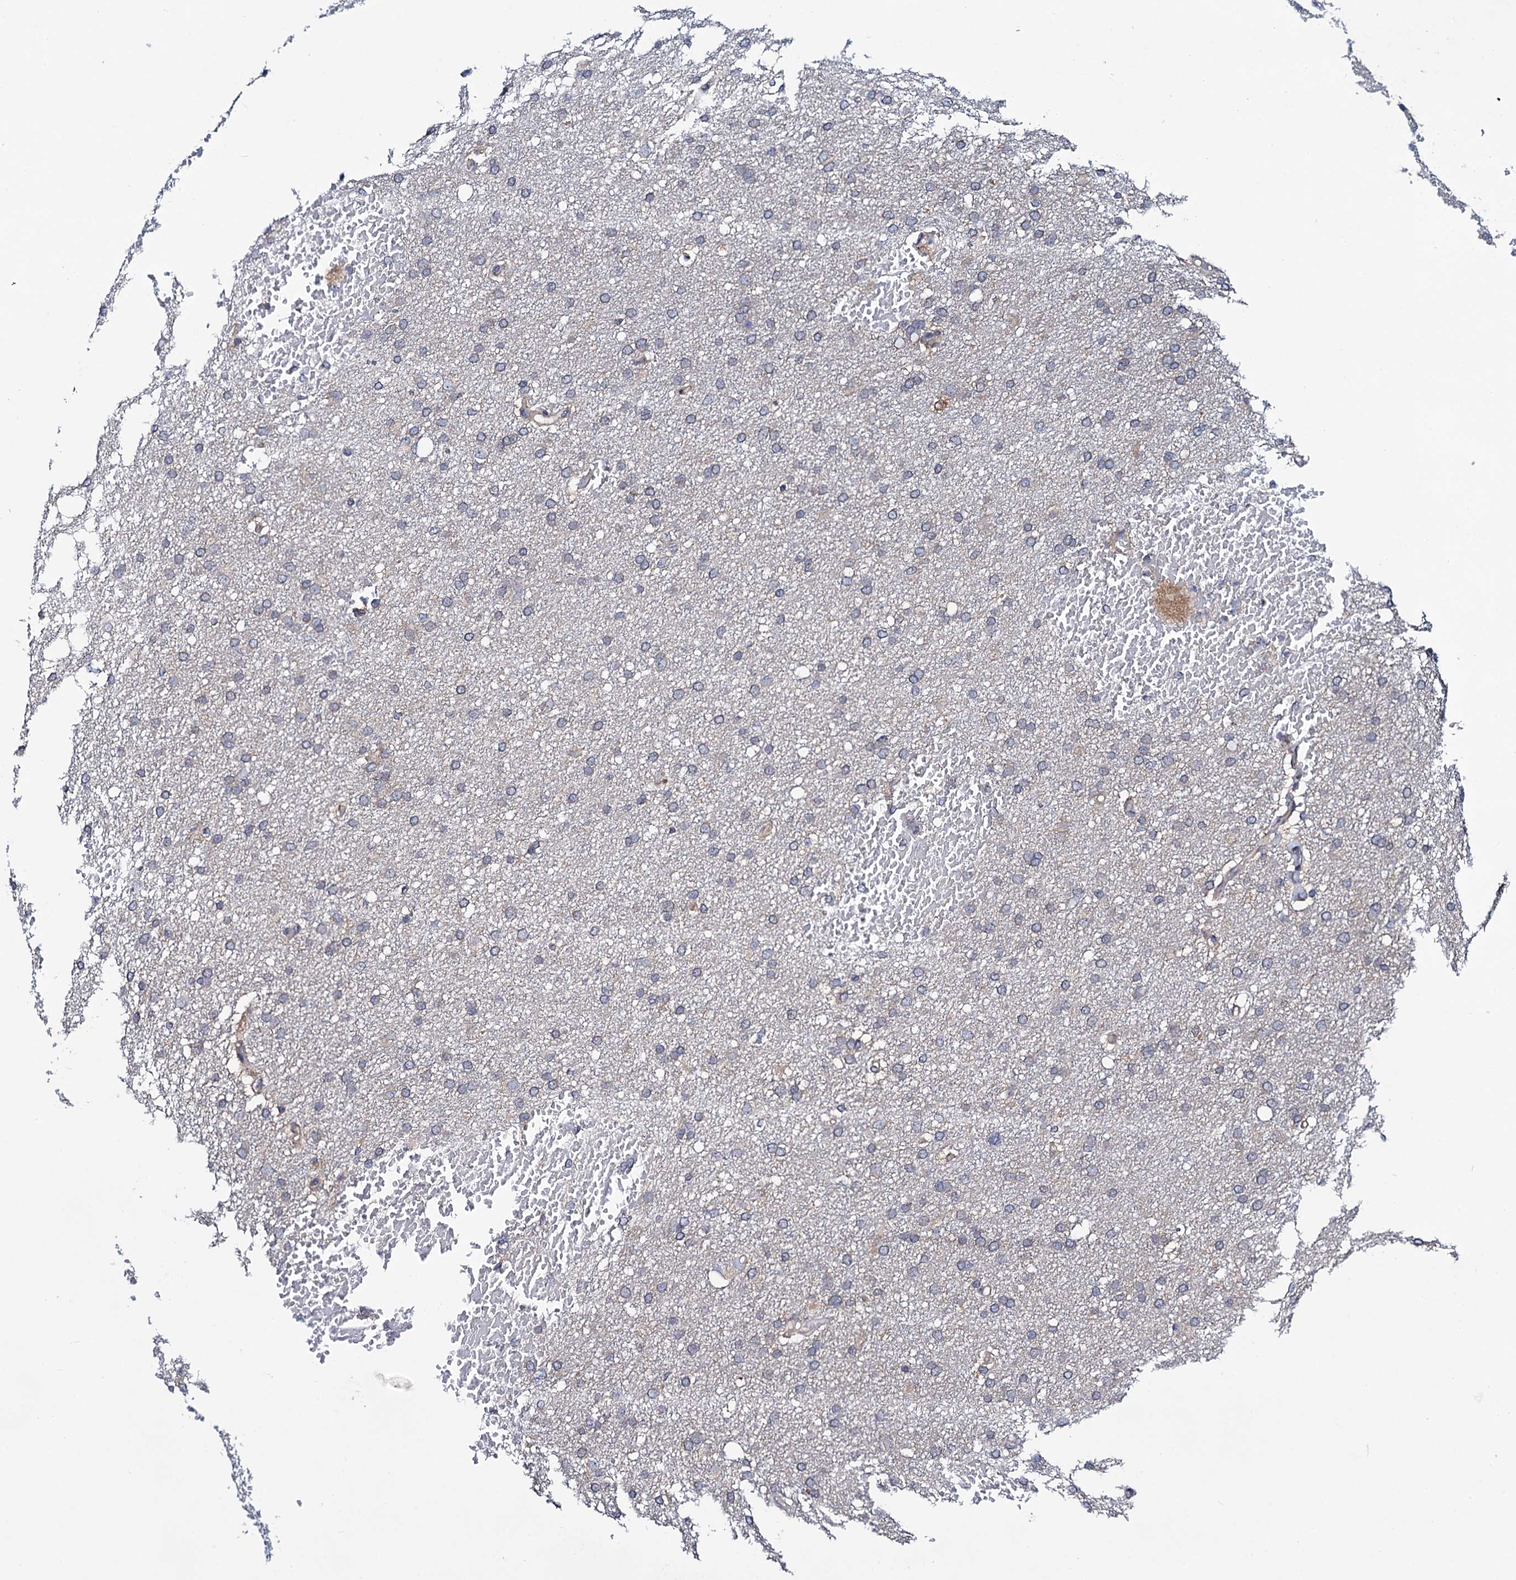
{"staining": {"intensity": "negative", "quantity": "none", "location": "none"}, "tissue": "glioma", "cell_type": "Tumor cells", "image_type": "cancer", "snomed": [{"axis": "morphology", "description": "Glioma, malignant, High grade"}, {"axis": "topography", "description": "Cerebral cortex"}], "caption": "Immunohistochemical staining of malignant high-grade glioma exhibits no significant expression in tumor cells.", "gene": "PGLS", "patient": {"sex": "female", "age": 36}}